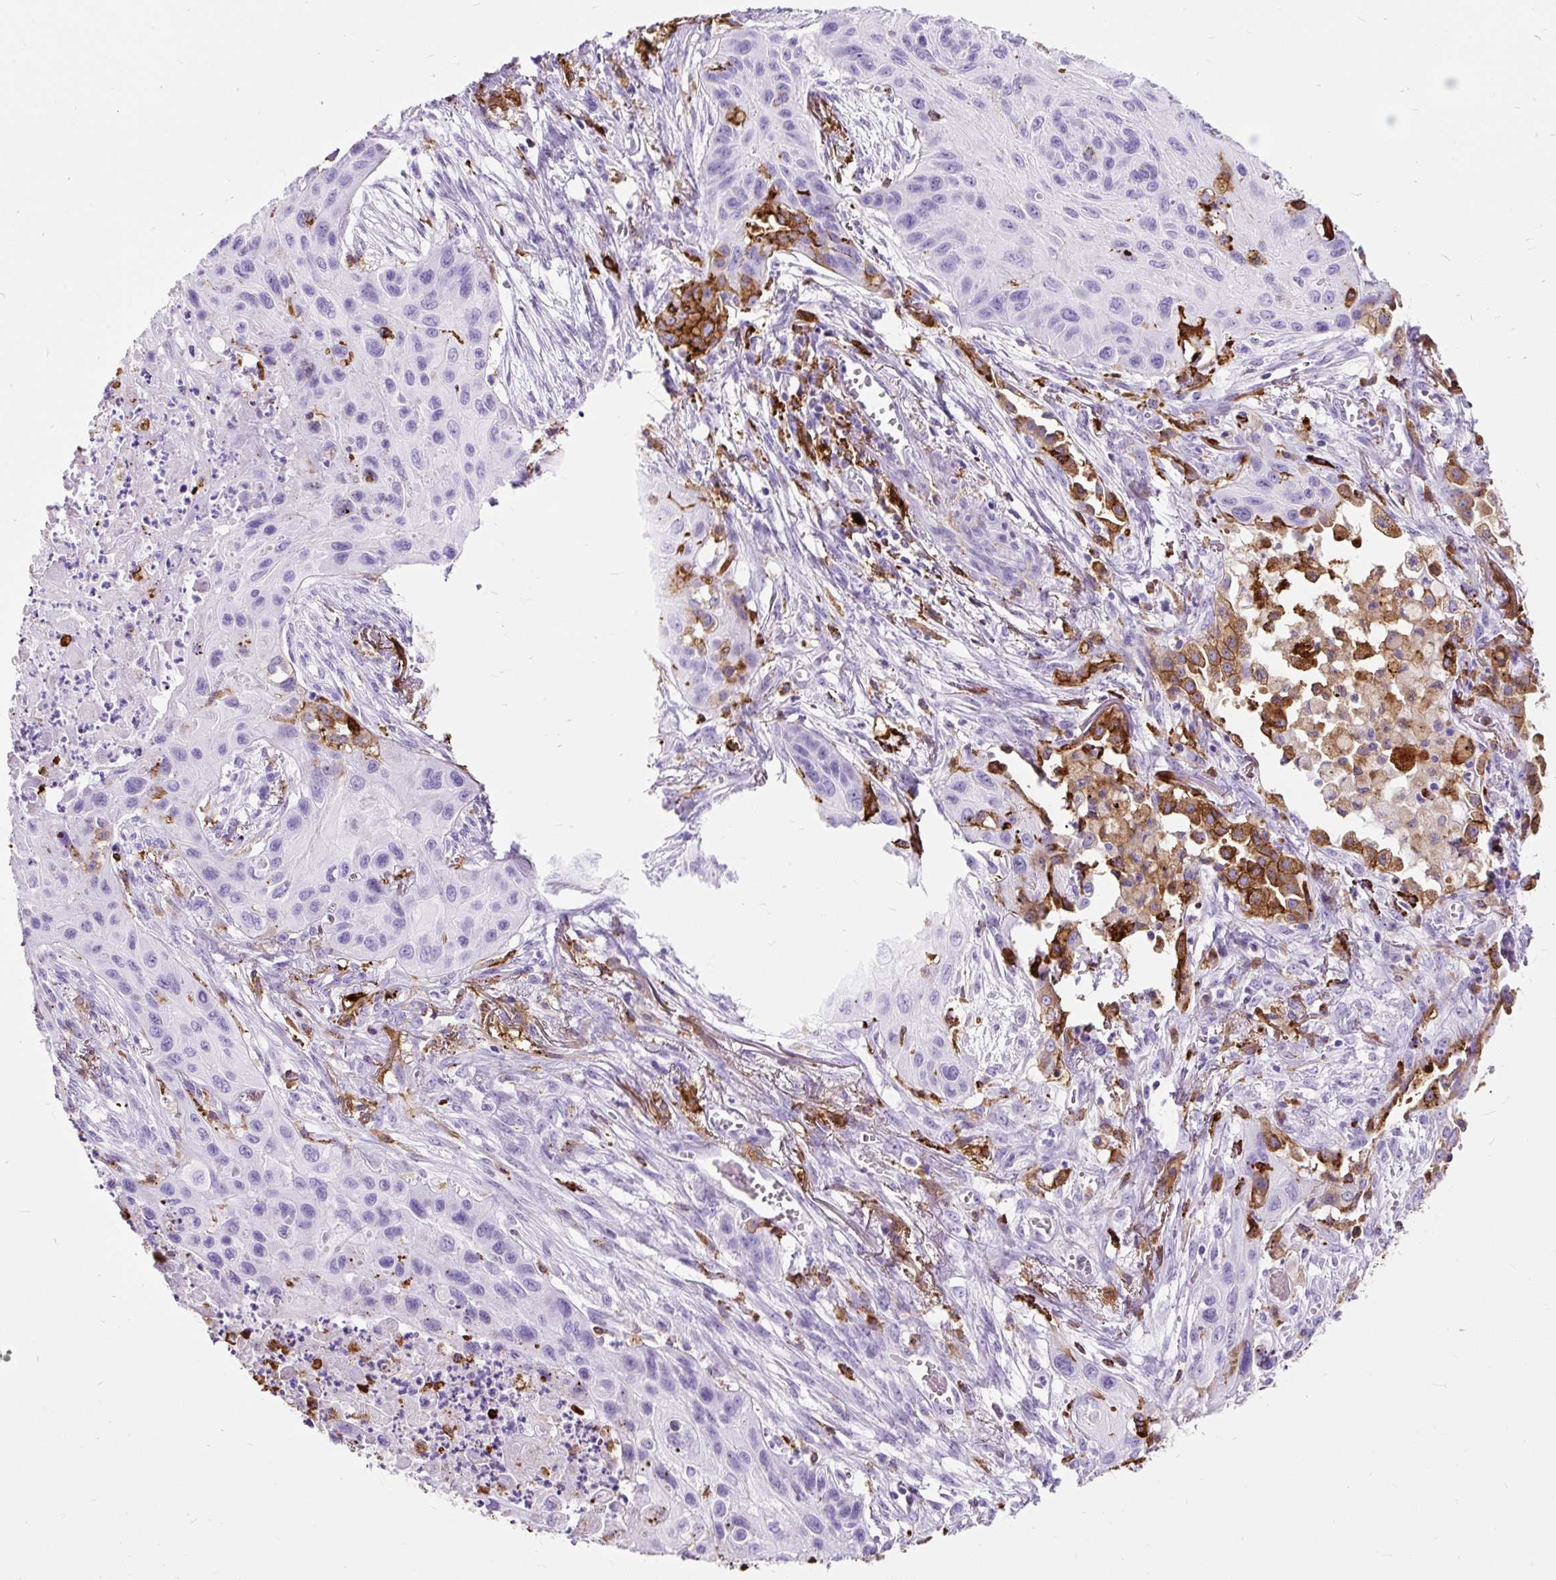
{"staining": {"intensity": "negative", "quantity": "none", "location": "none"}, "tissue": "lung cancer", "cell_type": "Tumor cells", "image_type": "cancer", "snomed": [{"axis": "morphology", "description": "Squamous cell carcinoma, NOS"}, {"axis": "topography", "description": "Lung"}], "caption": "IHC of human lung cancer (squamous cell carcinoma) demonstrates no staining in tumor cells.", "gene": "HLA-DRA", "patient": {"sex": "male", "age": 71}}